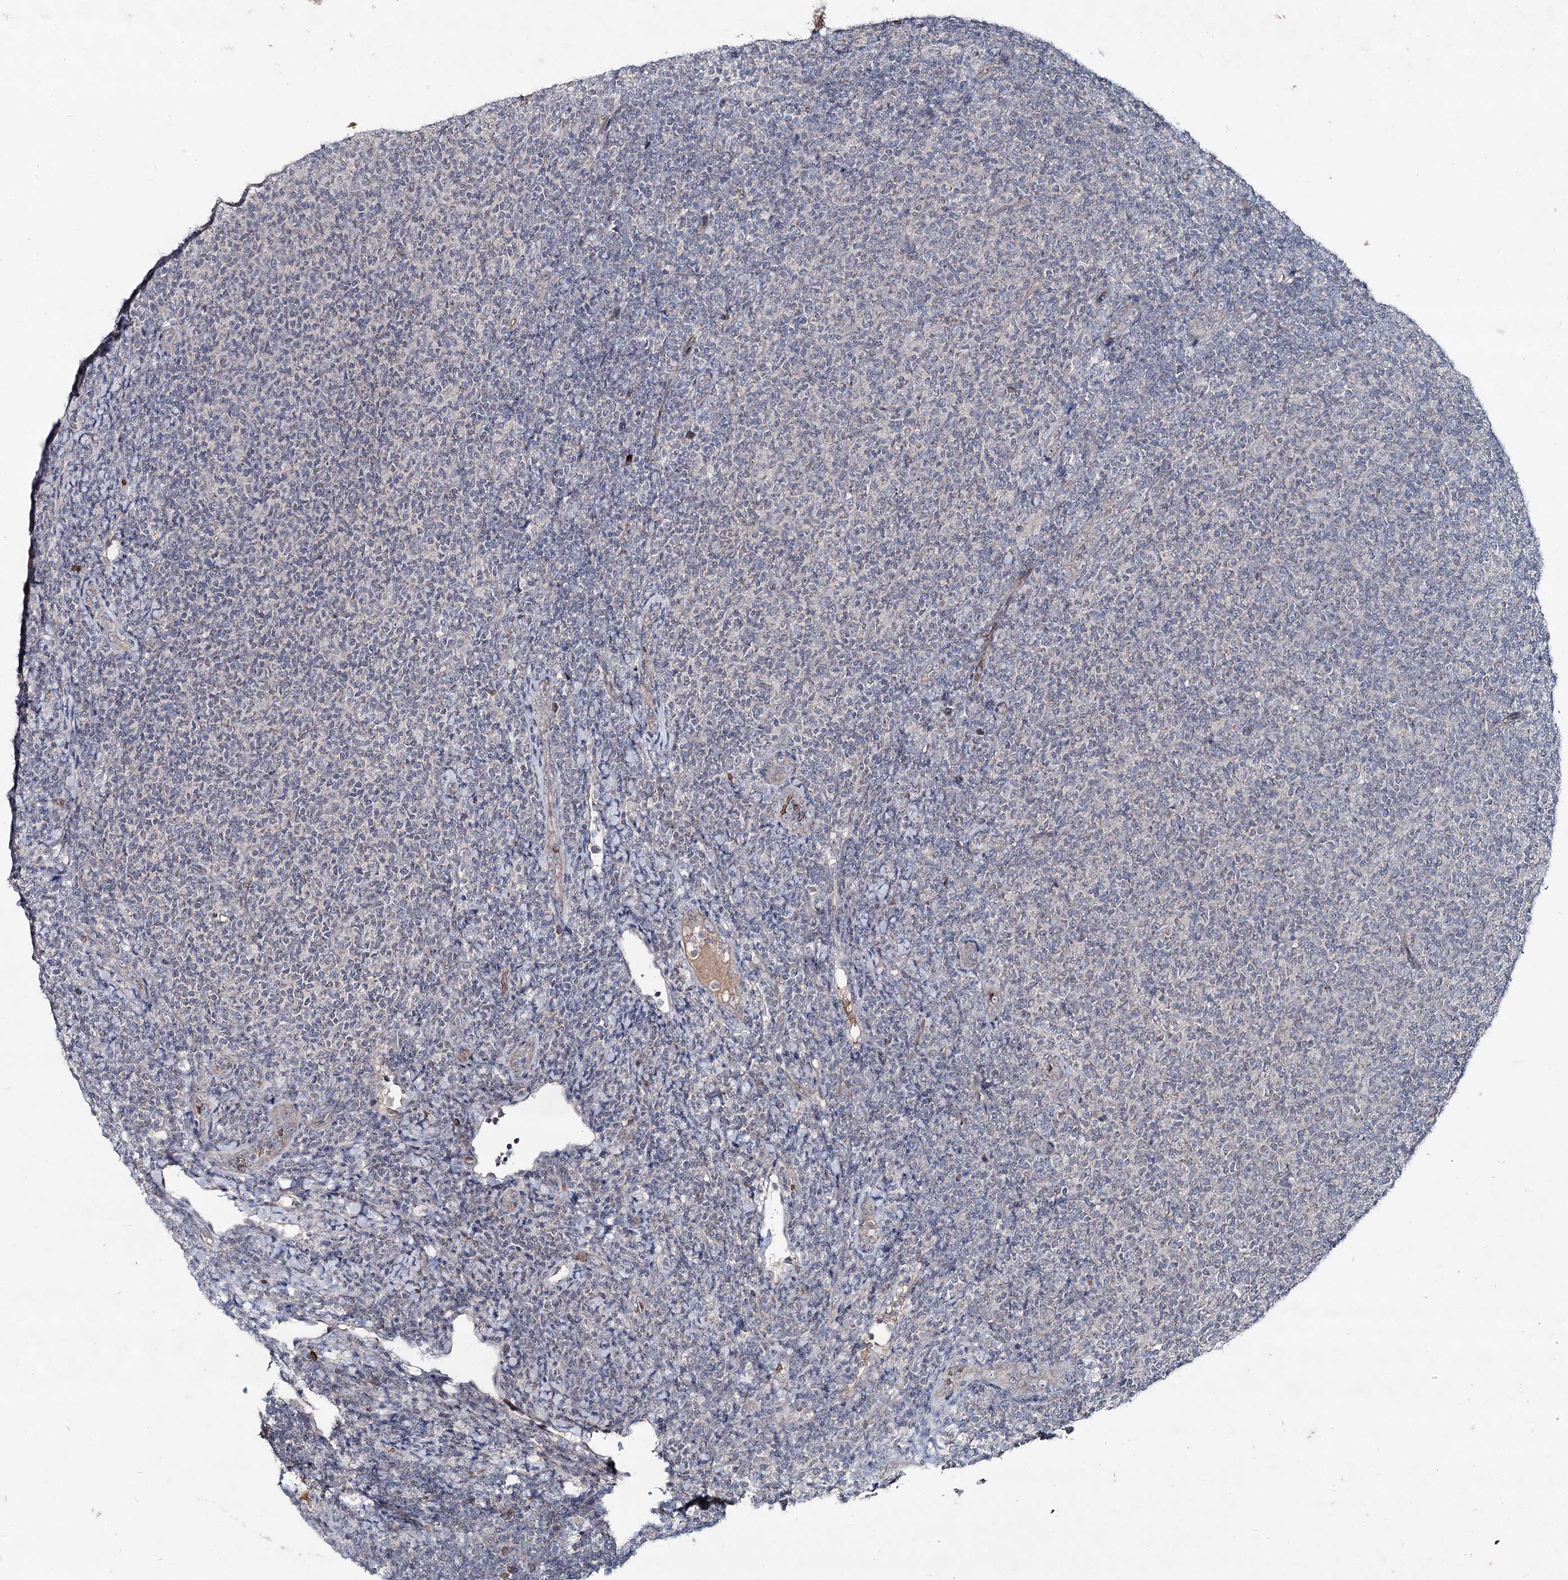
{"staining": {"intensity": "negative", "quantity": "none", "location": "none"}, "tissue": "lymphoma", "cell_type": "Tumor cells", "image_type": "cancer", "snomed": [{"axis": "morphology", "description": "Malignant lymphoma, non-Hodgkin's type, Low grade"}, {"axis": "topography", "description": "Lymph node"}], "caption": "Histopathology image shows no significant protein positivity in tumor cells of malignant lymphoma, non-Hodgkin's type (low-grade).", "gene": "RNF6", "patient": {"sex": "male", "age": 66}}